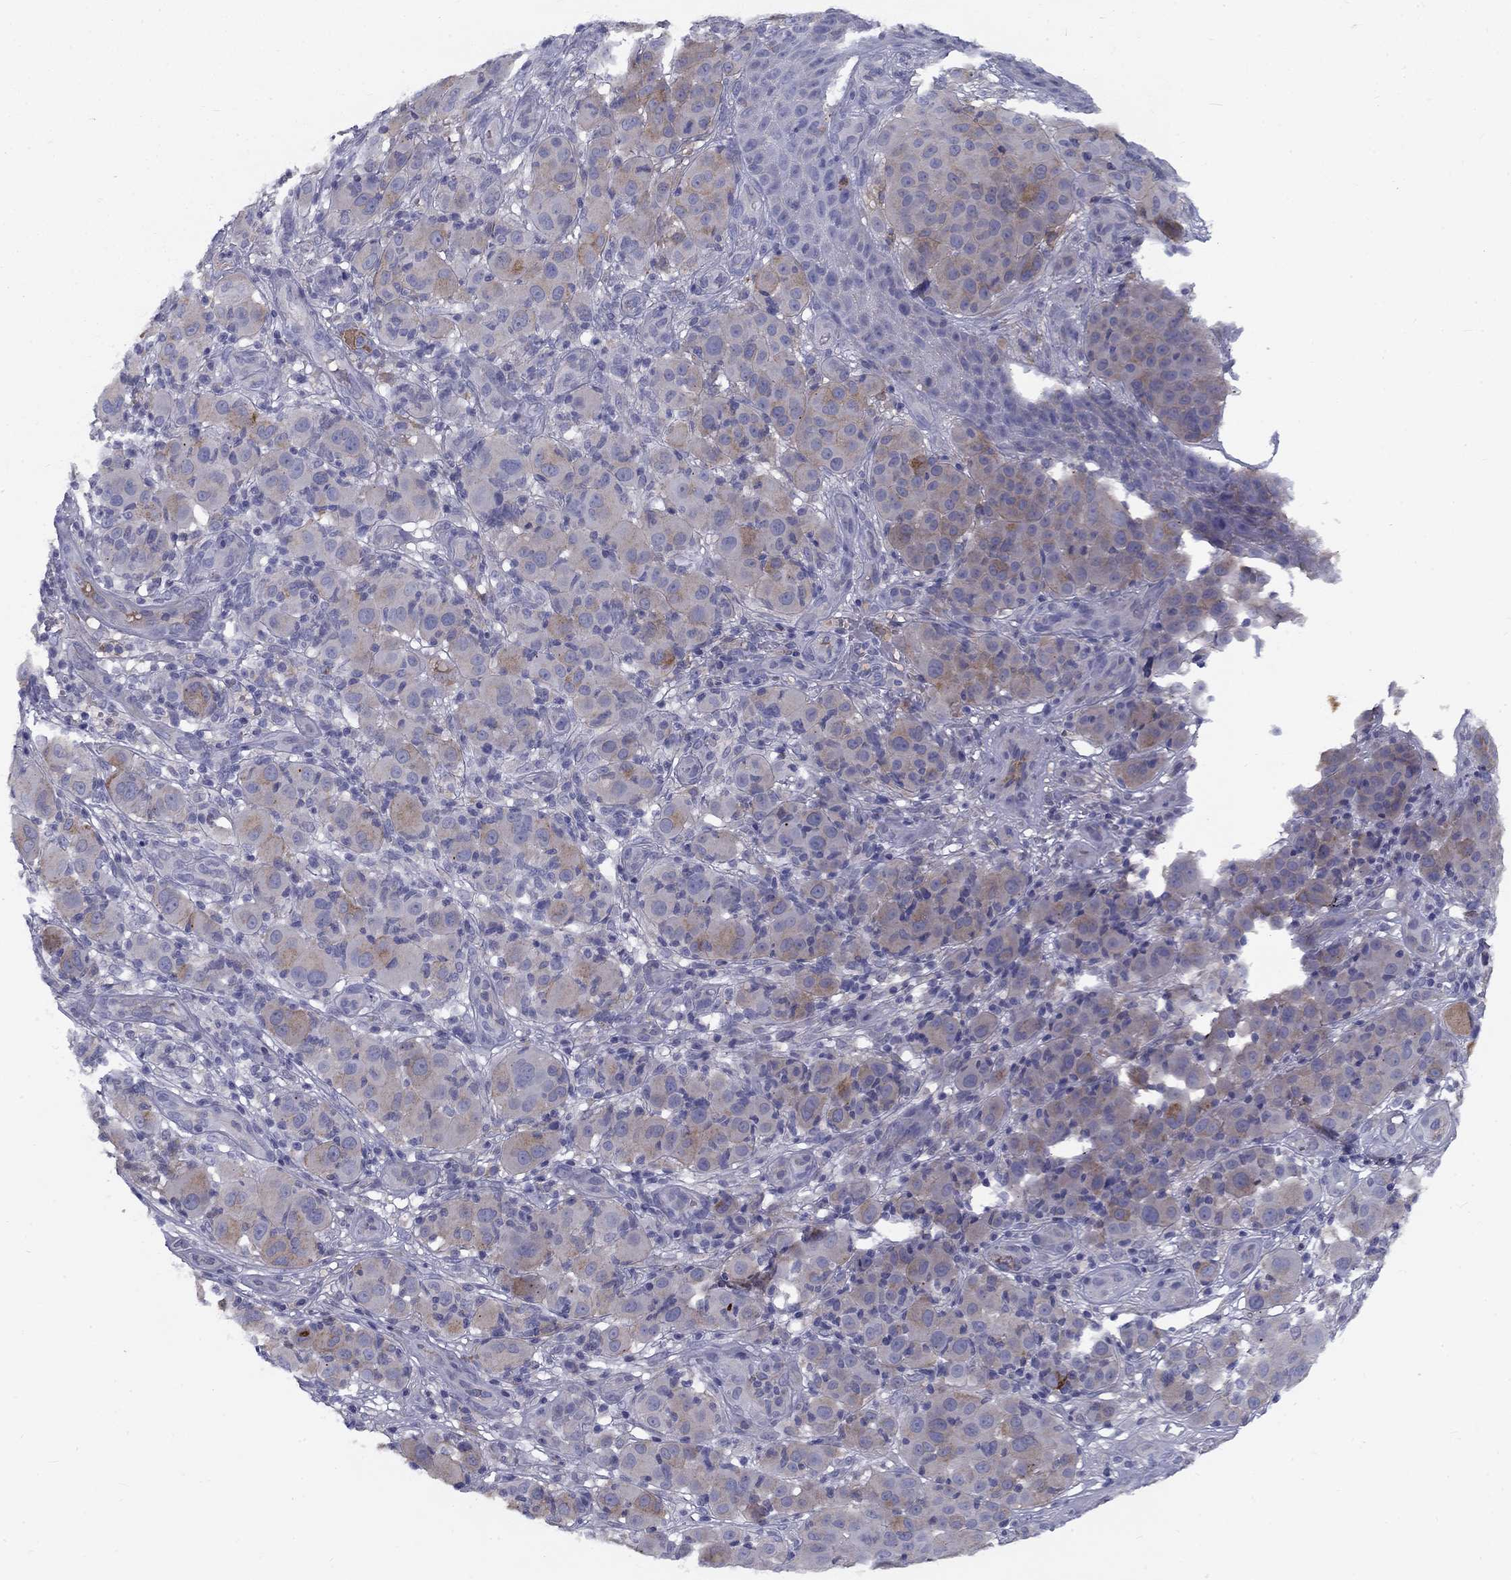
{"staining": {"intensity": "moderate", "quantity": "<25%", "location": "cytoplasmic/membranous"}, "tissue": "melanoma", "cell_type": "Tumor cells", "image_type": "cancer", "snomed": [{"axis": "morphology", "description": "Malignant melanoma, NOS"}, {"axis": "topography", "description": "Skin"}], "caption": "Moderate cytoplasmic/membranous expression for a protein is identified in about <25% of tumor cells of malignant melanoma using immunohistochemistry (IHC).", "gene": "EPDR1", "patient": {"sex": "female", "age": 87}}